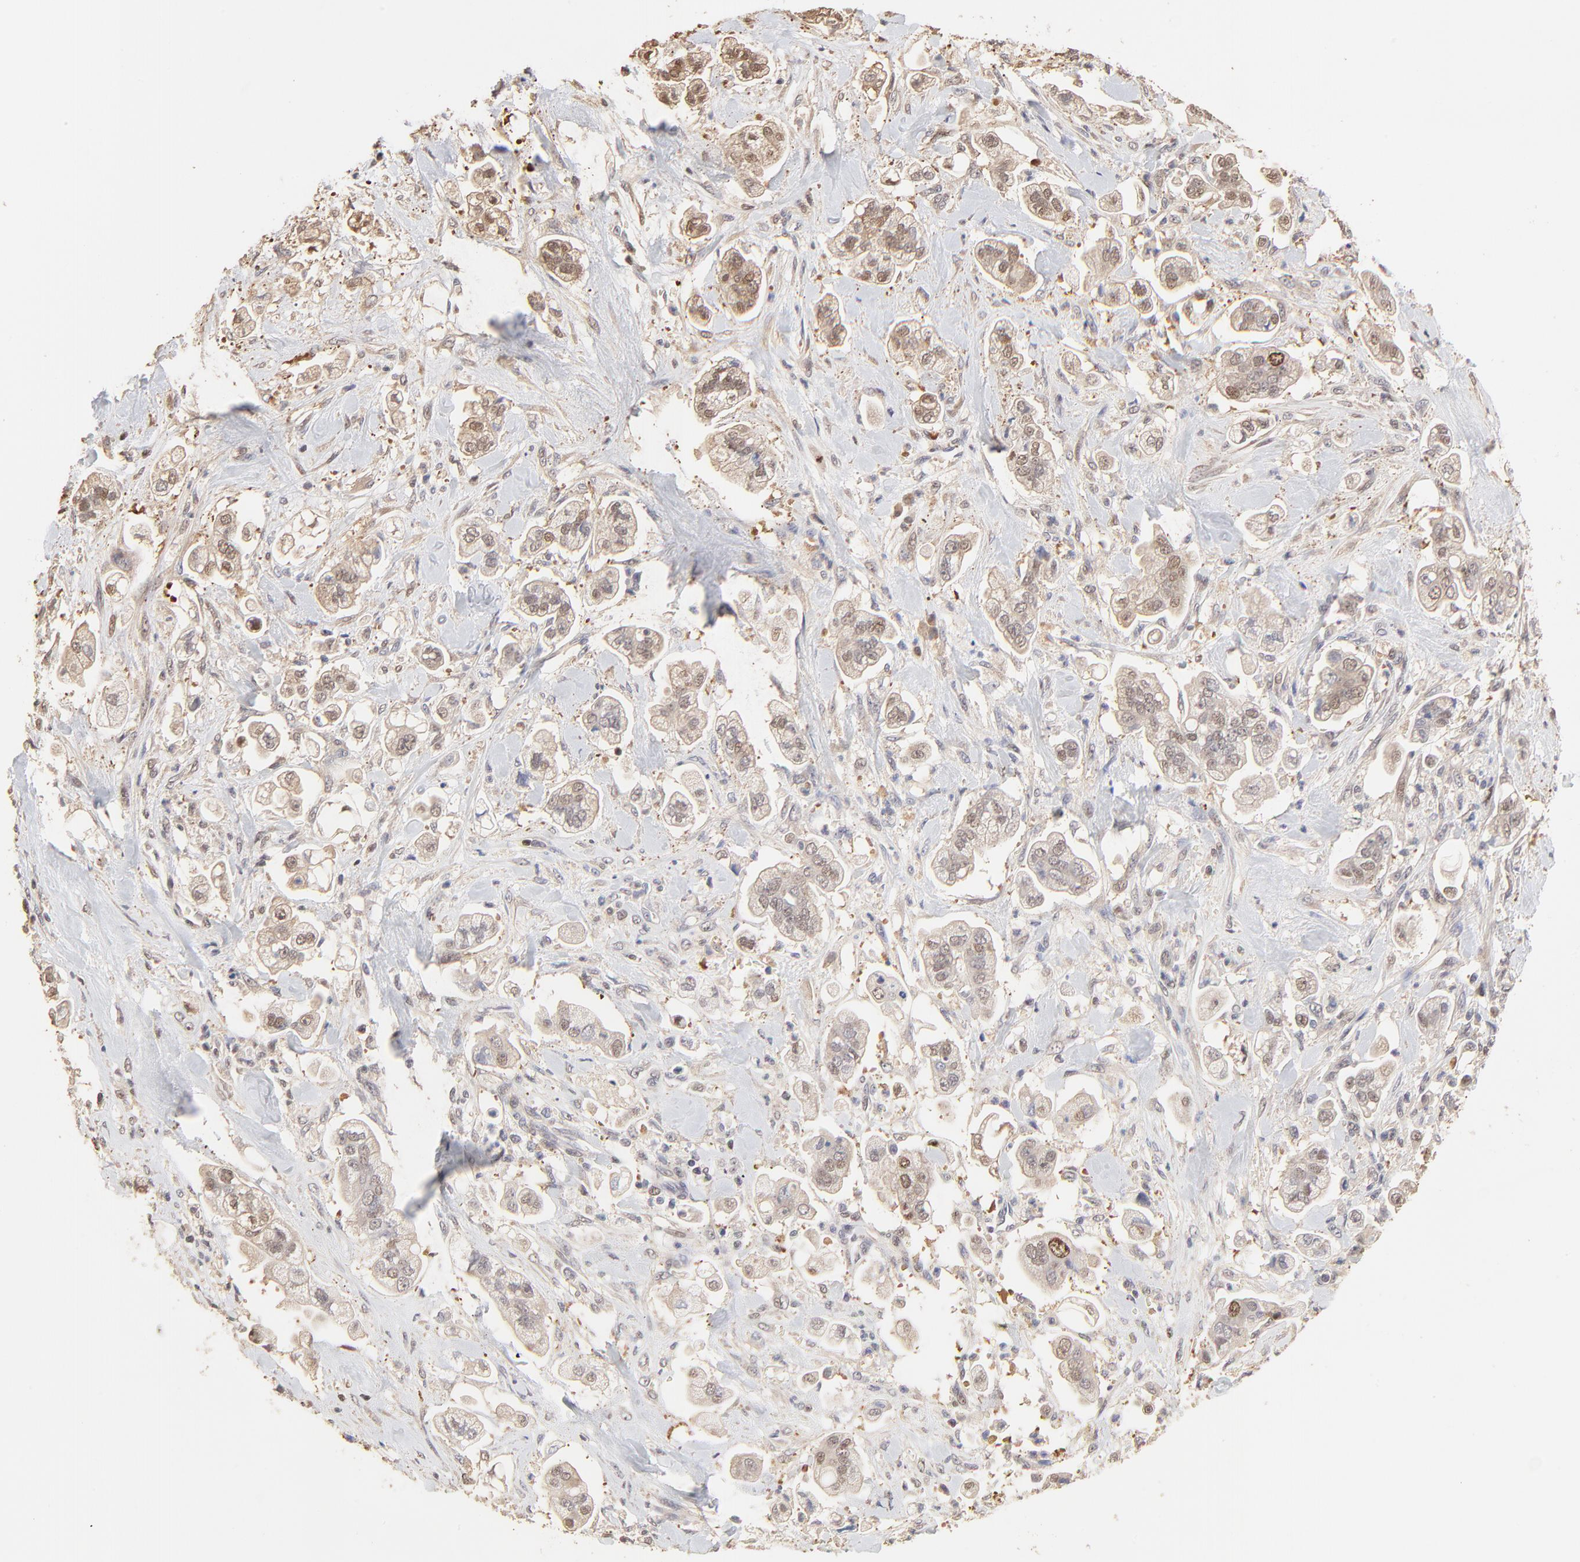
{"staining": {"intensity": "moderate", "quantity": "<25%", "location": "cytoplasmic/membranous,nuclear"}, "tissue": "stomach cancer", "cell_type": "Tumor cells", "image_type": "cancer", "snomed": [{"axis": "morphology", "description": "Adenocarcinoma, NOS"}, {"axis": "topography", "description": "Stomach"}], "caption": "This image exhibits immunohistochemistry staining of stomach cancer (adenocarcinoma), with low moderate cytoplasmic/membranous and nuclear expression in about <25% of tumor cells.", "gene": "BIRC5", "patient": {"sex": "male", "age": 62}}